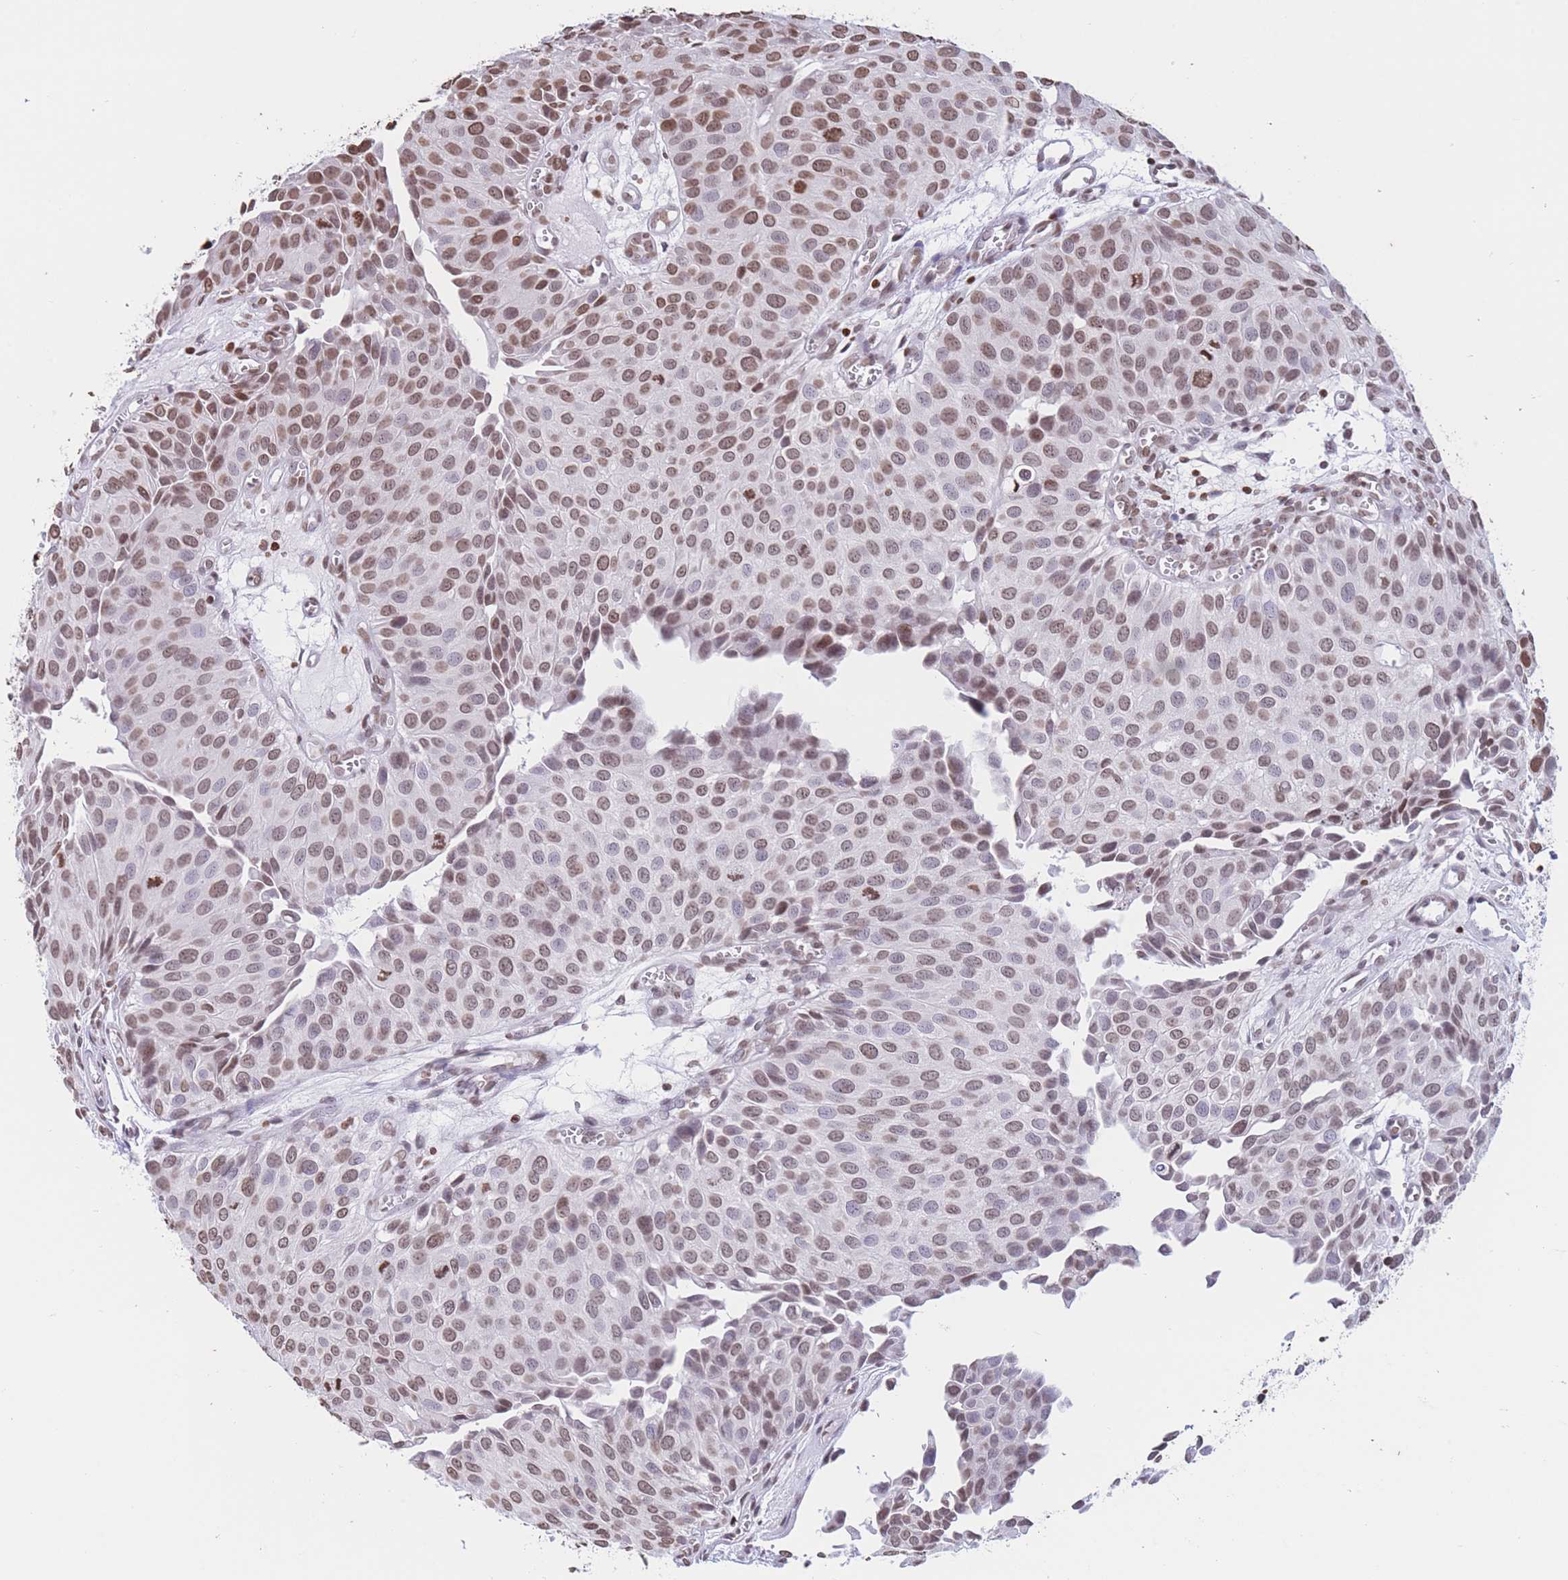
{"staining": {"intensity": "moderate", "quantity": ">75%", "location": "nuclear"}, "tissue": "urothelial cancer", "cell_type": "Tumor cells", "image_type": "cancer", "snomed": [{"axis": "morphology", "description": "Urothelial carcinoma, Low grade"}, {"axis": "topography", "description": "Urinary bladder"}], "caption": "Immunohistochemistry (IHC) (DAB) staining of human low-grade urothelial carcinoma demonstrates moderate nuclear protein expression in approximately >75% of tumor cells.", "gene": "H2BC11", "patient": {"sex": "male", "age": 88}}